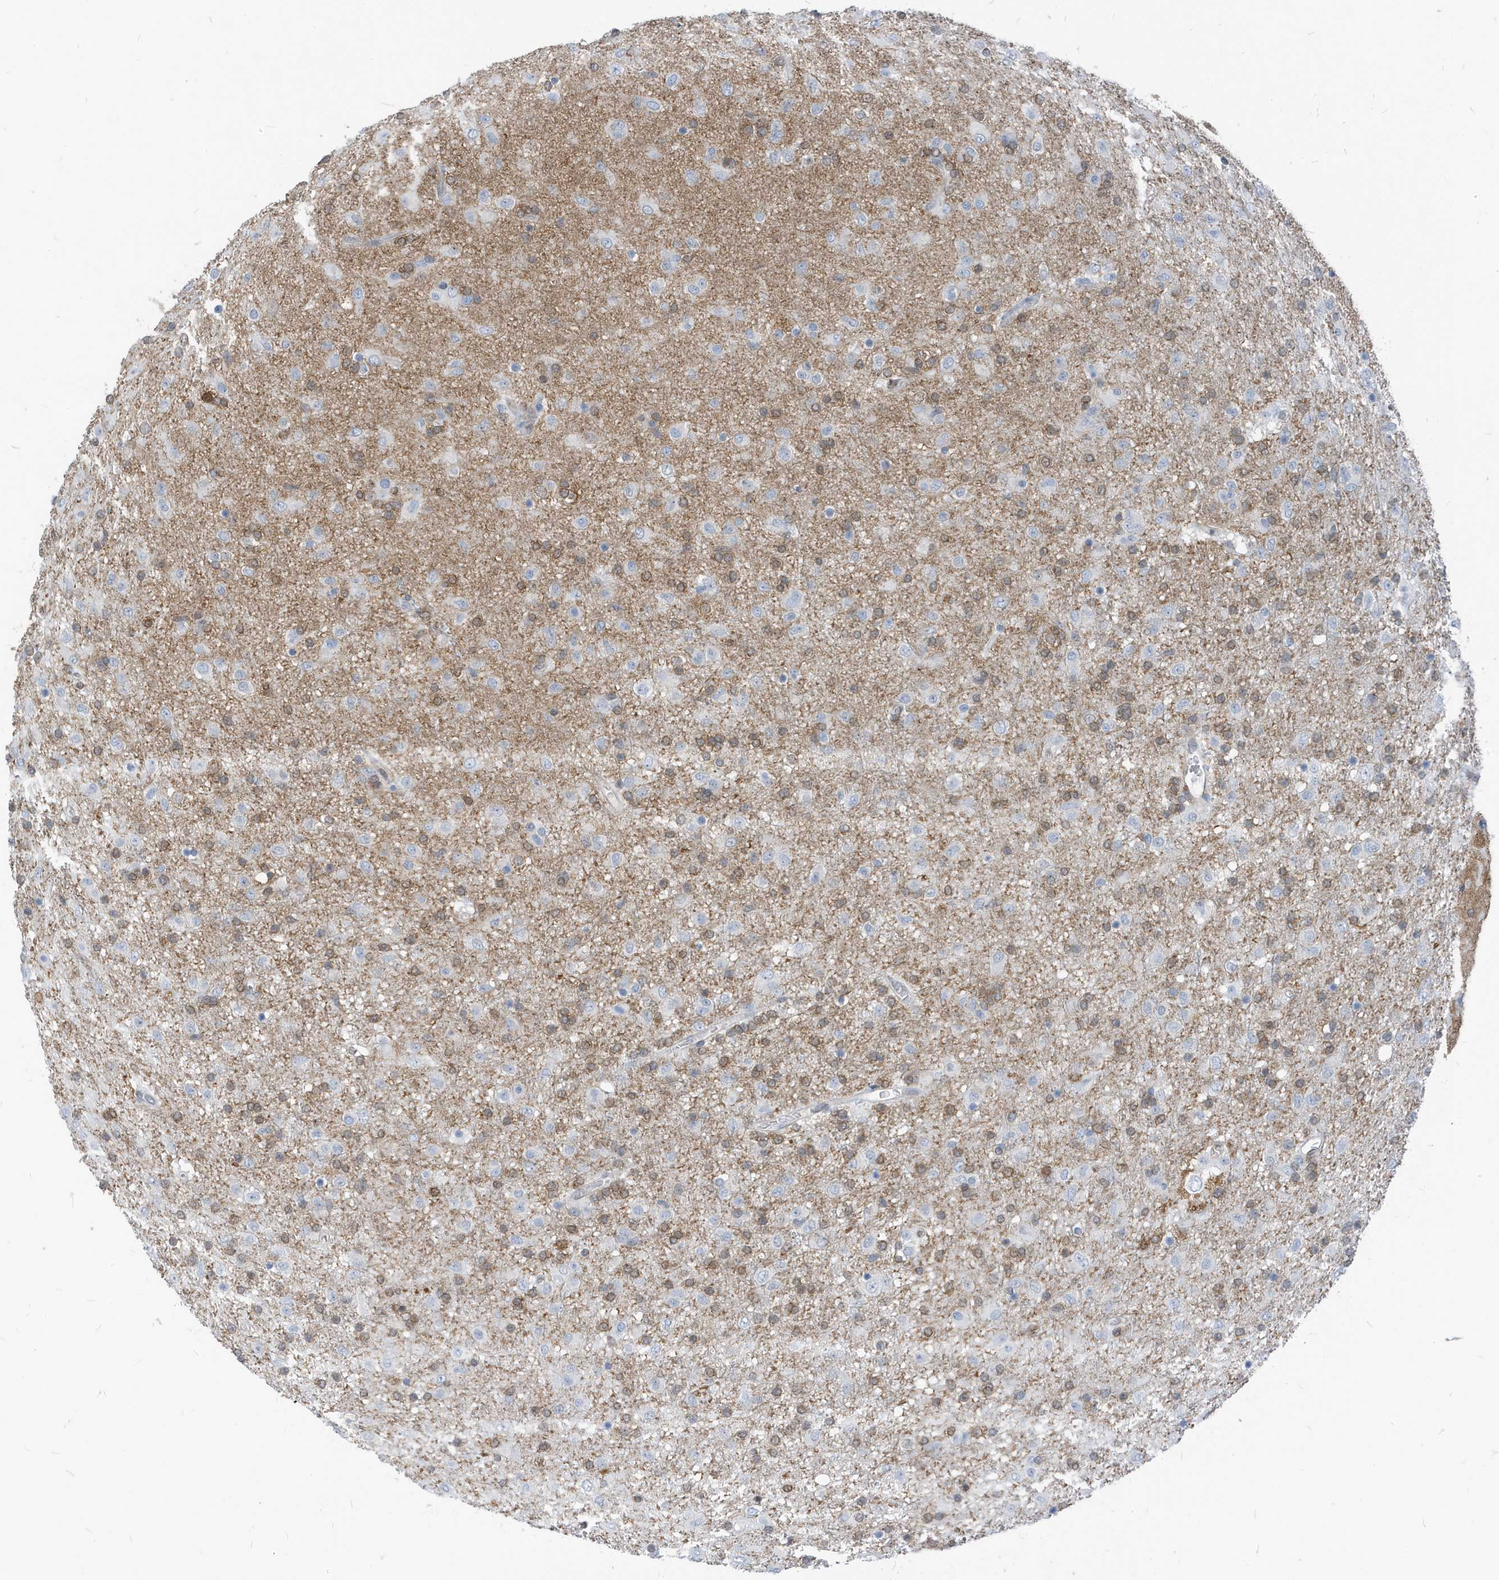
{"staining": {"intensity": "negative", "quantity": "none", "location": "none"}, "tissue": "glioma", "cell_type": "Tumor cells", "image_type": "cancer", "snomed": [{"axis": "morphology", "description": "Glioma, malignant, Low grade"}, {"axis": "topography", "description": "Brain"}], "caption": "High magnification brightfield microscopy of malignant glioma (low-grade) stained with DAB (brown) and counterstained with hematoxylin (blue): tumor cells show no significant expression.", "gene": "NCOA7", "patient": {"sex": "male", "age": 65}}